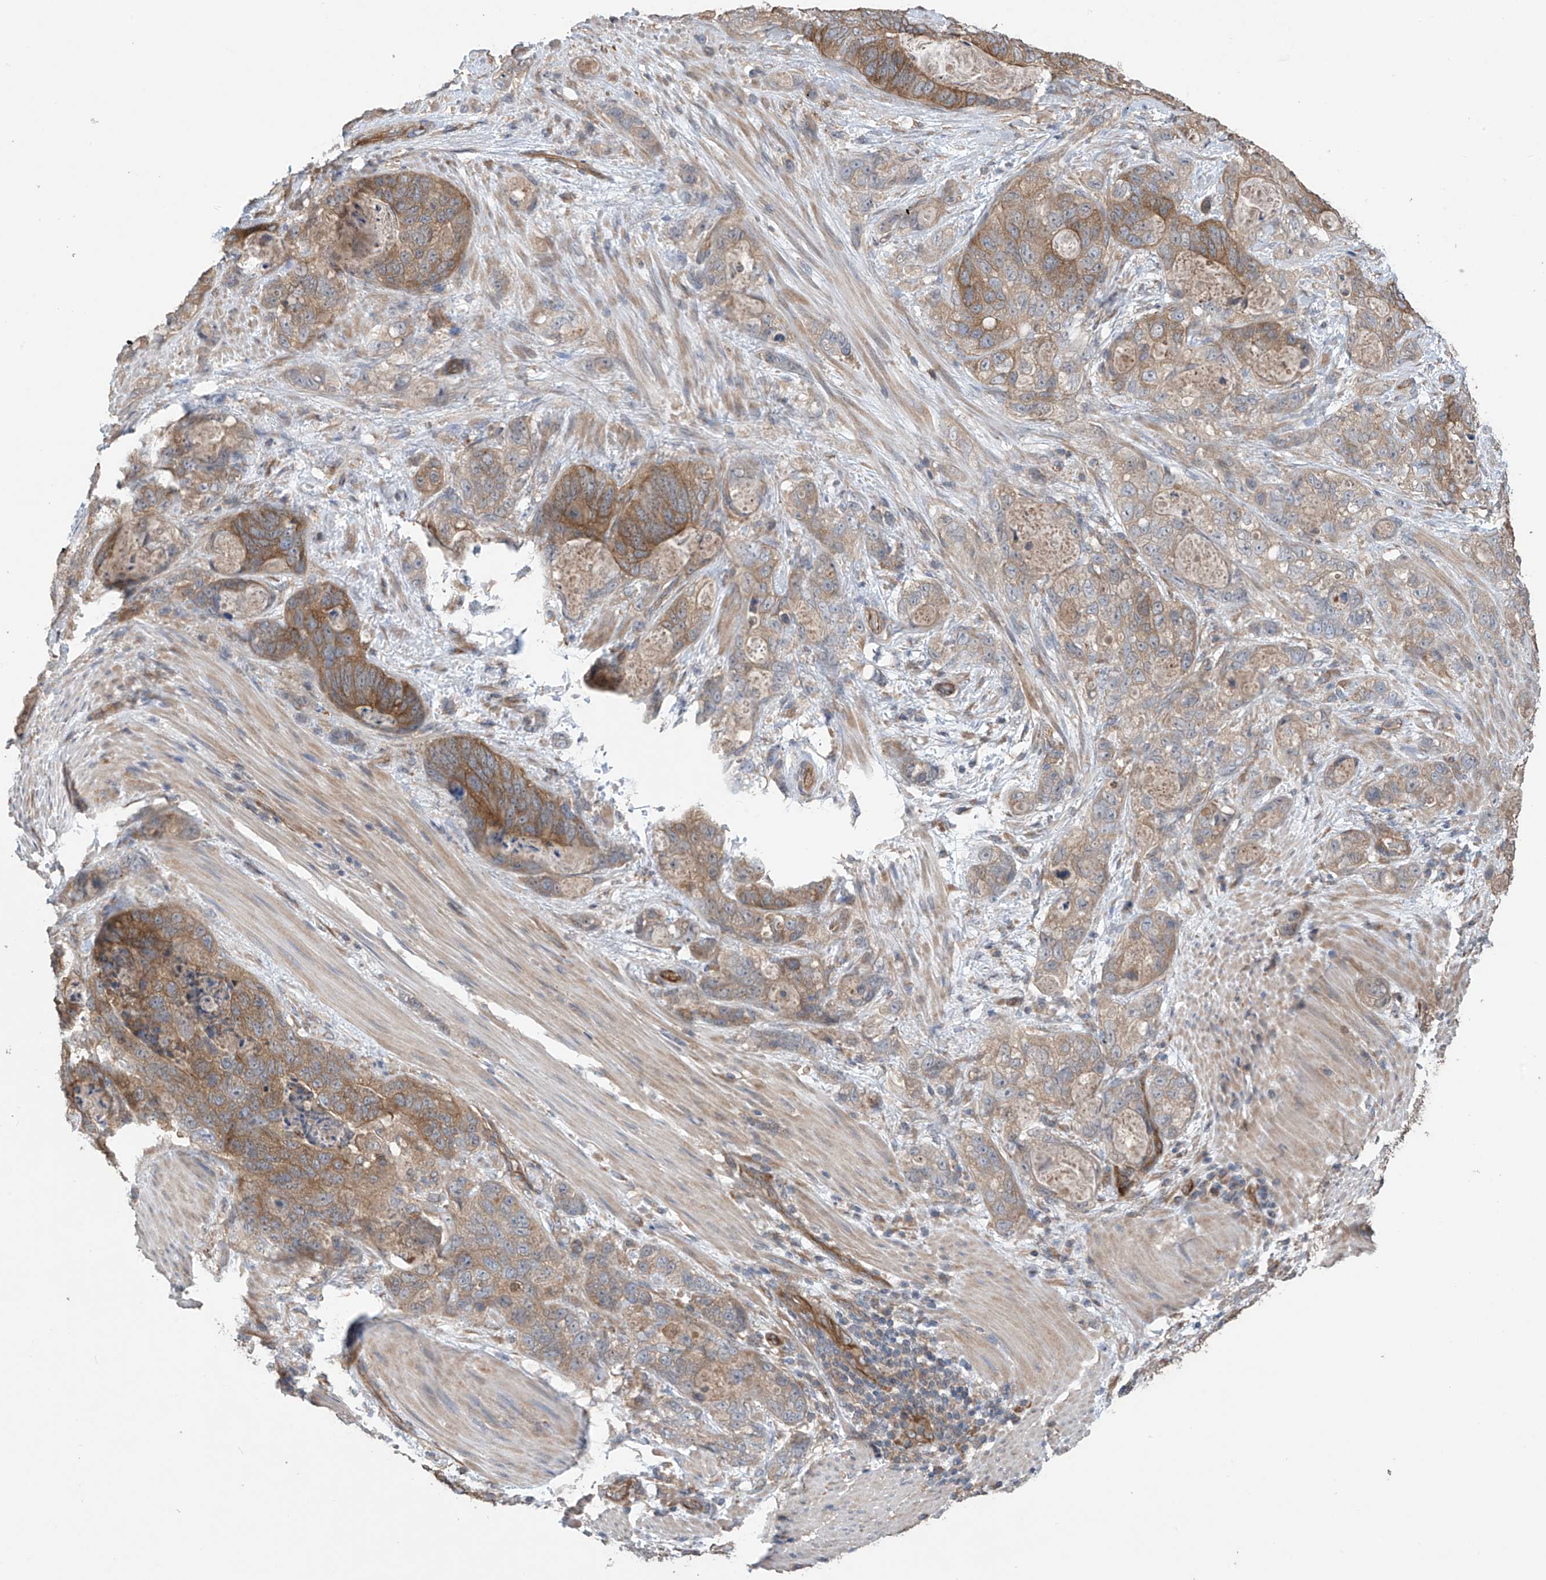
{"staining": {"intensity": "moderate", "quantity": "25%-75%", "location": "cytoplasmic/membranous"}, "tissue": "stomach cancer", "cell_type": "Tumor cells", "image_type": "cancer", "snomed": [{"axis": "morphology", "description": "Normal tissue, NOS"}, {"axis": "morphology", "description": "Adenocarcinoma, NOS"}, {"axis": "topography", "description": "Stomach"}], "caption": "Tumor cells demonstrate medium levels of moderate cytoplasmic/membranous positivity in approximately 25%-75% of cells in human adenocarcinoma (stomach). The staining is performed using DAB (3,3'-diaminobenzidine) brown chromogen to label protein expression. The nuclei are counter-stained blue using hematoxylin.", "gene": "PHACTR4", "patient": {"sex": "female", "age": 89}}